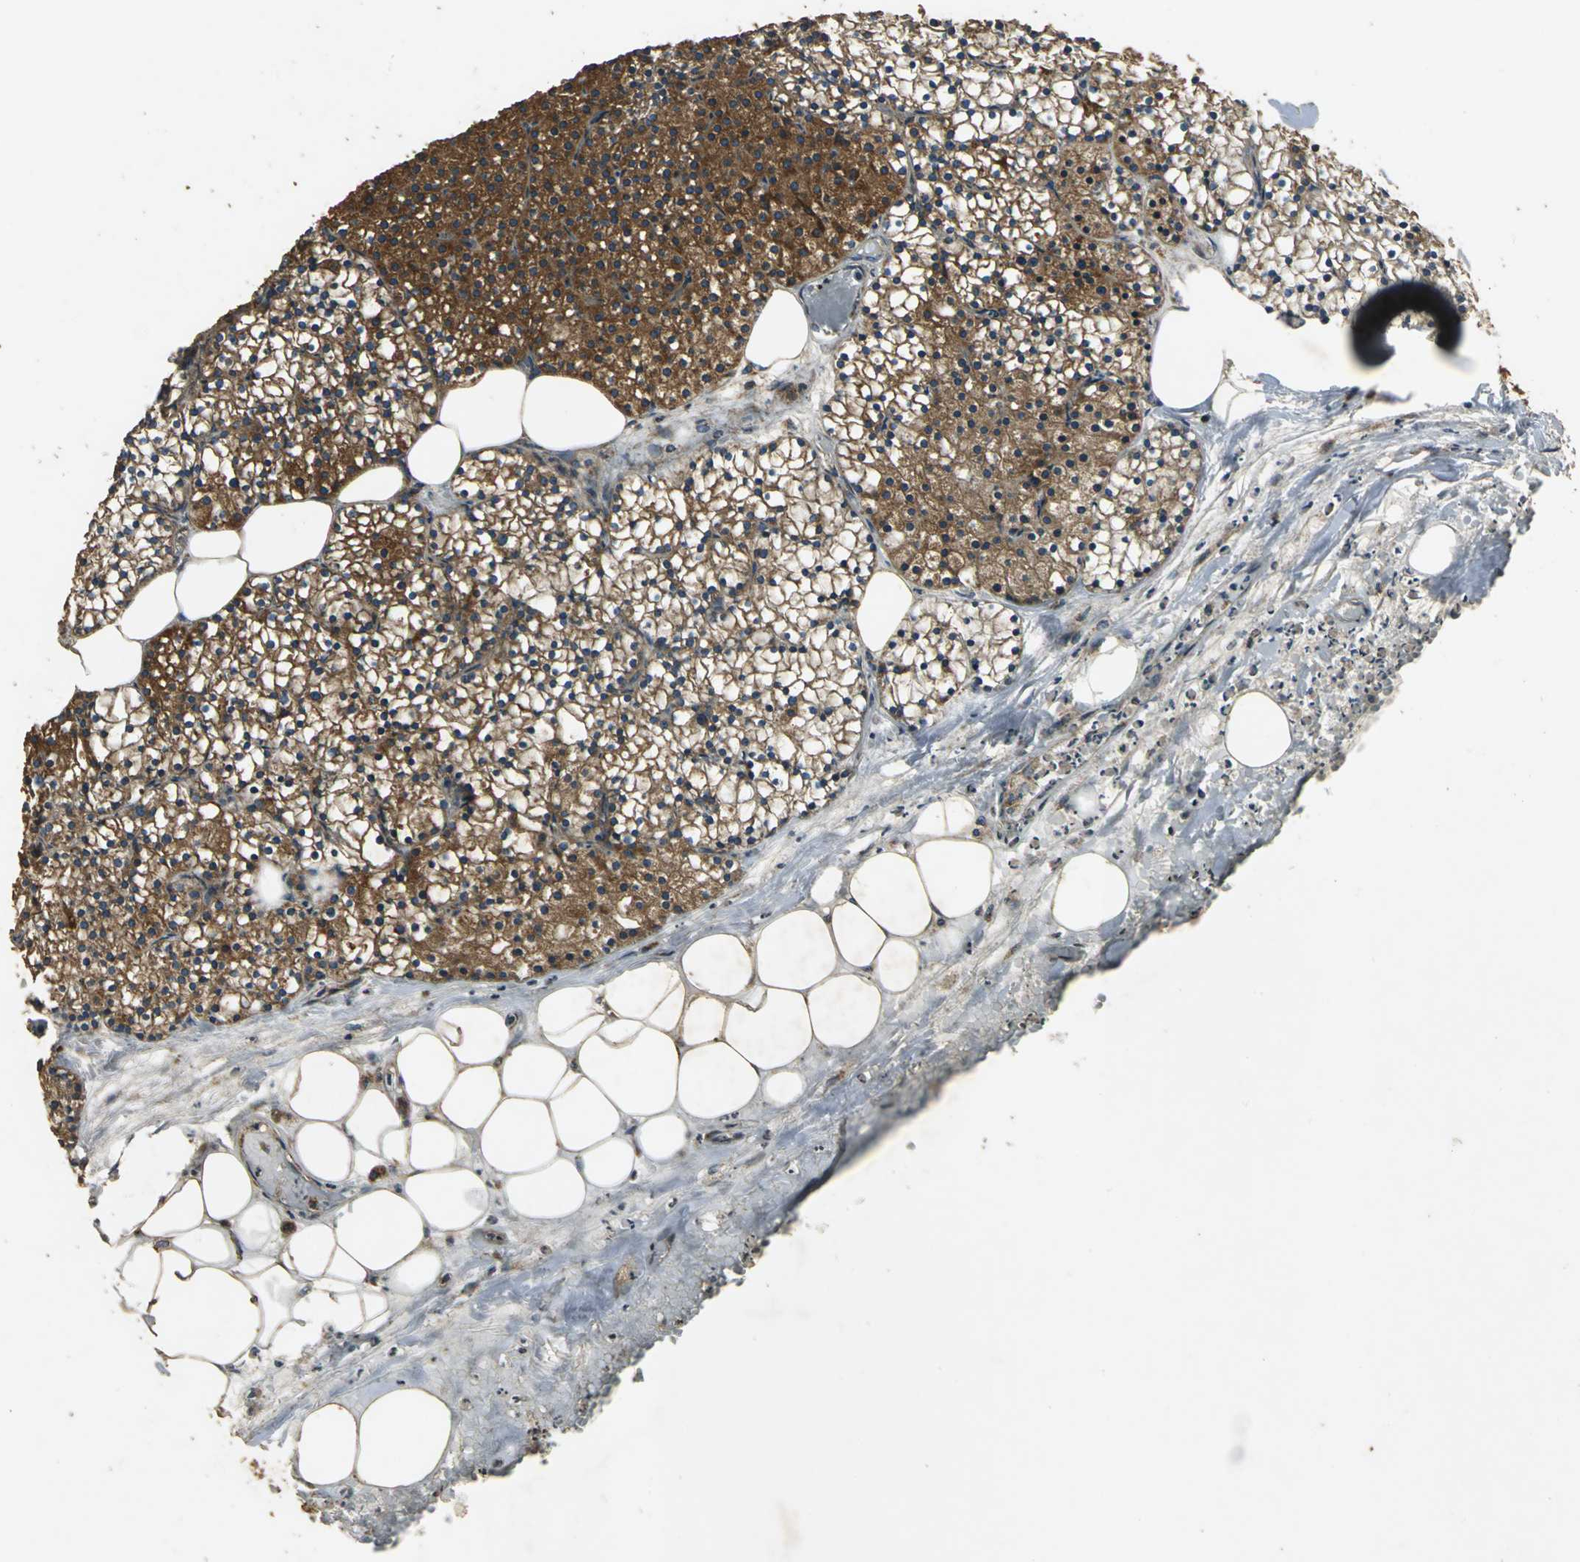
{"staining": {"intensity": "strong", "quantity": ">75%", "location": "cytoplasmic/membranous"}, "tissue": "parathyroid gland", "cell_type": "Glandular cells", "image_type": "normal", "snomed": [{"axis": "morphology", "description": "Normal tissue, NOS"}, {"axis": "topography", "description": "Parathyroid gland"}], "caption": "Protein staining demonstrates strong cytoplasmic/membranous positivity in about >75% of glandular cells in unremarkable parathyroid gland. The staining was performed using DAB to visualize the protein expression in brown, while the nuclei were stained in blue with hematoxylin (Magnification: 20x).", "gene": "KANK1", "patient": {"sex": "female", "age": 63}}